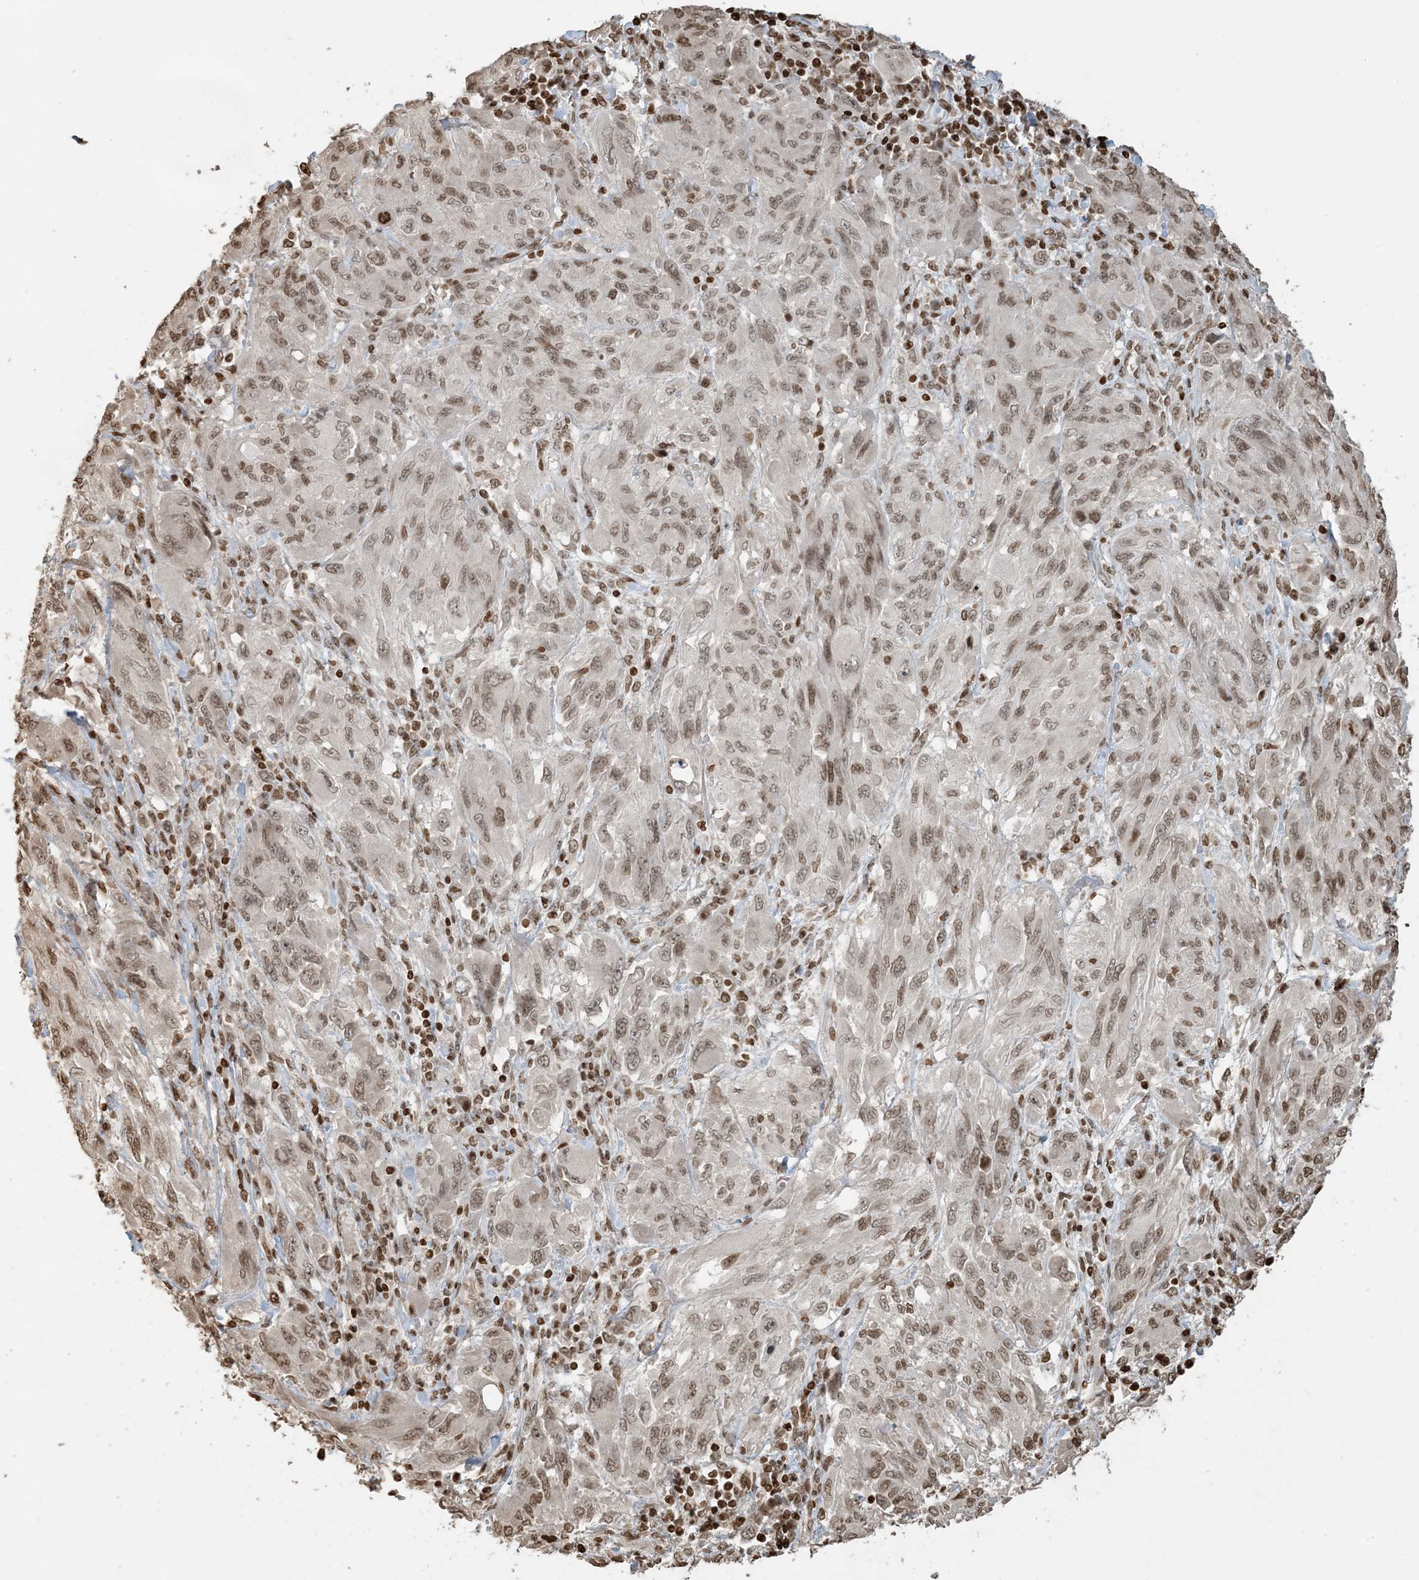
{"staining": {"intensity": "weak", "quantity": ">75%", "location": "nuclear"}, "tissue": "melanoma", "cell_type": "Tumor cells", "image_type": "cancer", "snomed": [{"axis": "morphology", "description": "Malignant melanoma, NOS"}, {"axis": "topography", "description": "Skin"}], "caption": "There is low levels of weak nuclear positivity in tumor cells of melanoma, as demonstrated by immunohistochemical staining (brown color).", "gene": "H3-3B", "patient": {"sex": "female", "age": 91}}